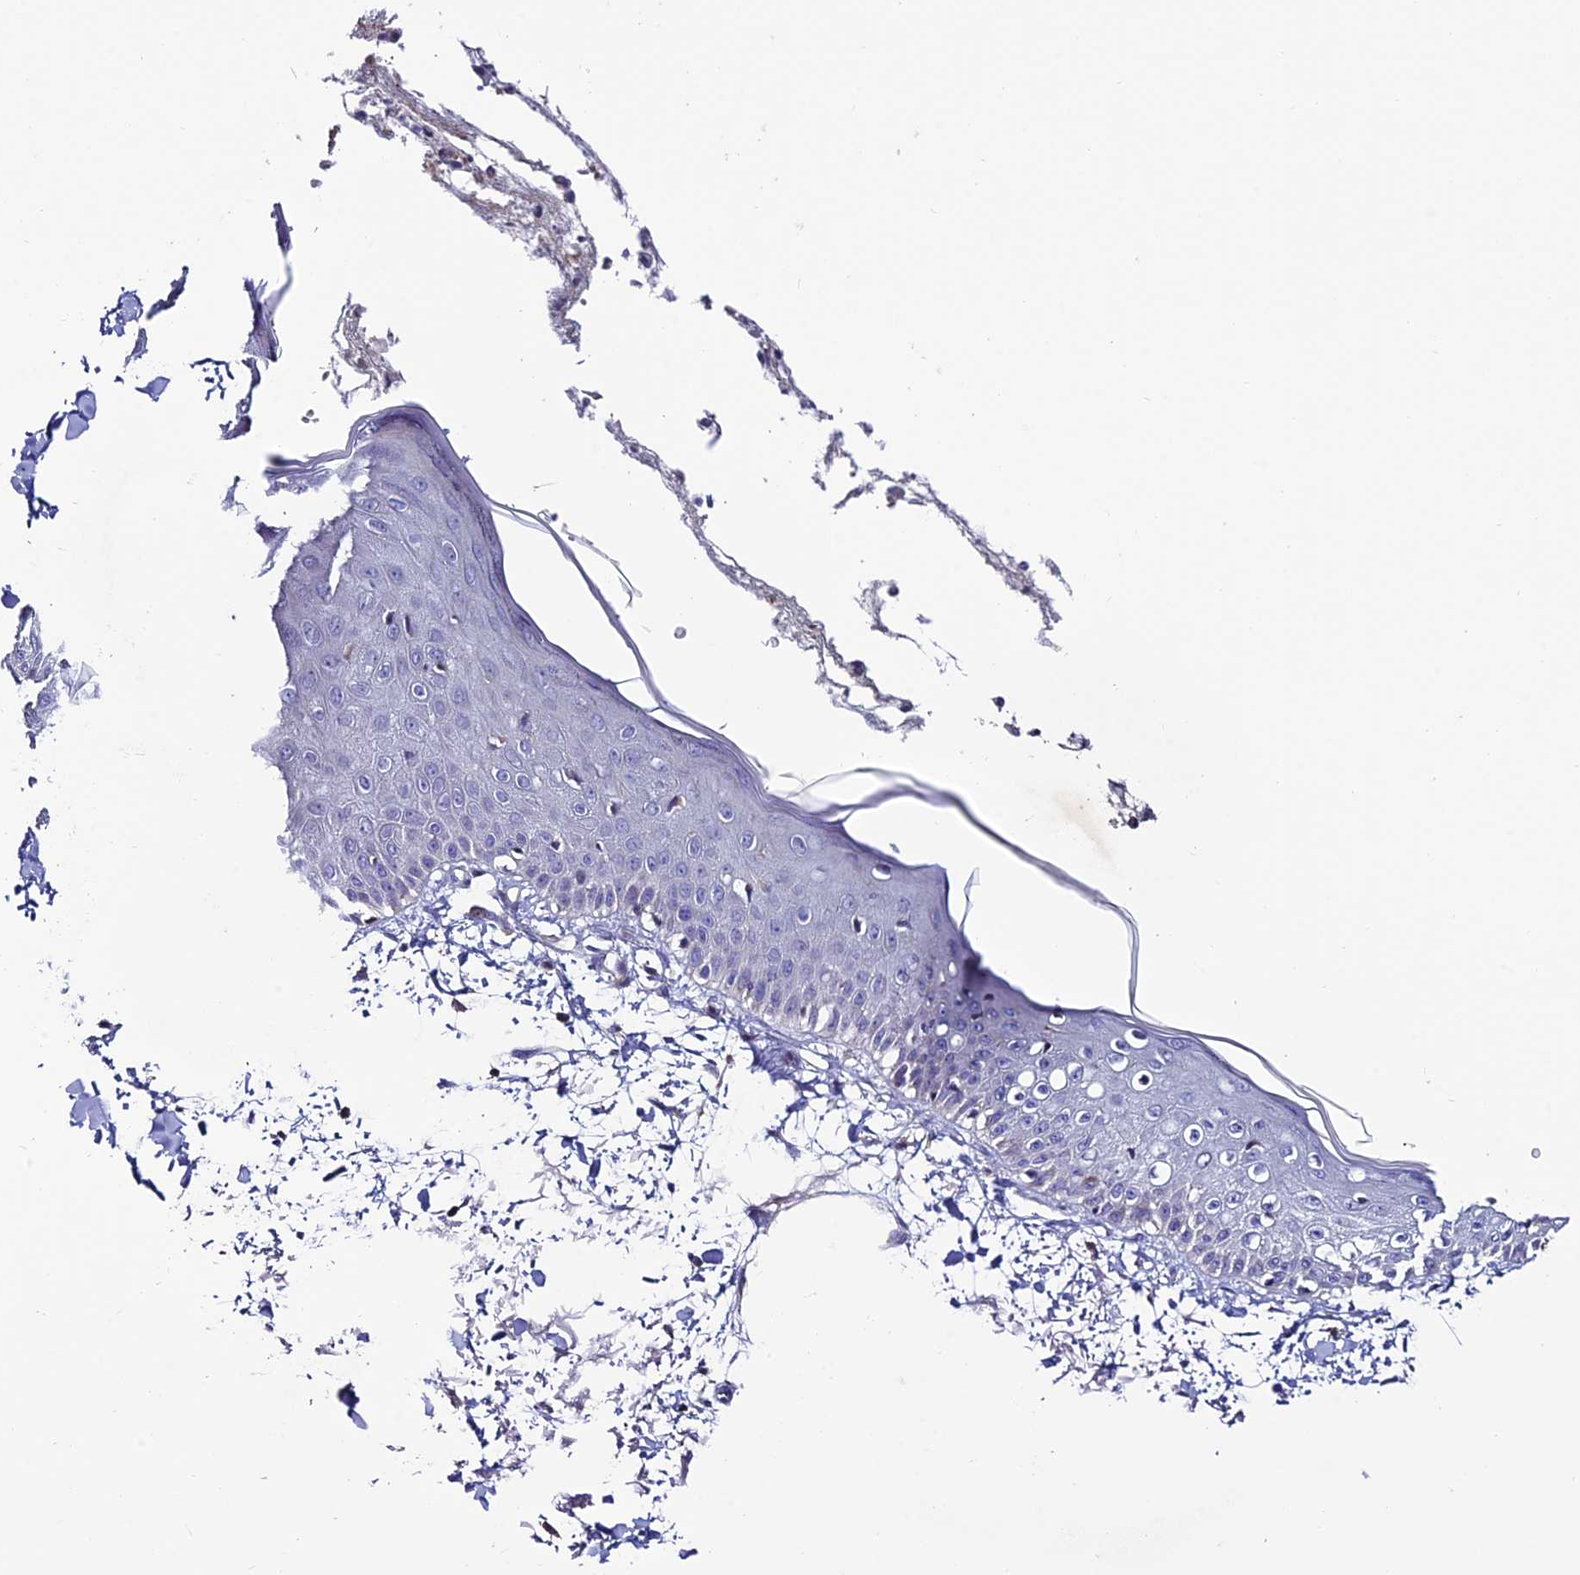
{"staining": {"intensity": "negative", "quantity": "none", "location": "none"}, "tissue": "skin", "cell_type": "Fibroblasts", "image_type": "normal", "snomed": [{"axis": "morphology", "description": "Normal tissue, NOS"}, {"axis": "morphology", "description": "Squamous cell carcinoma, NOS"}, {"axis": "topography", "description": "Skin"}, {"axis": "topography", "description": "Peripheral nerve tissue"}], "caption": "Skin stained for a protein using immunohistochemistry displays no expression fibroblasts.", "gene": "FAM178B", "patient": {"sex": "male", "age": 83}}